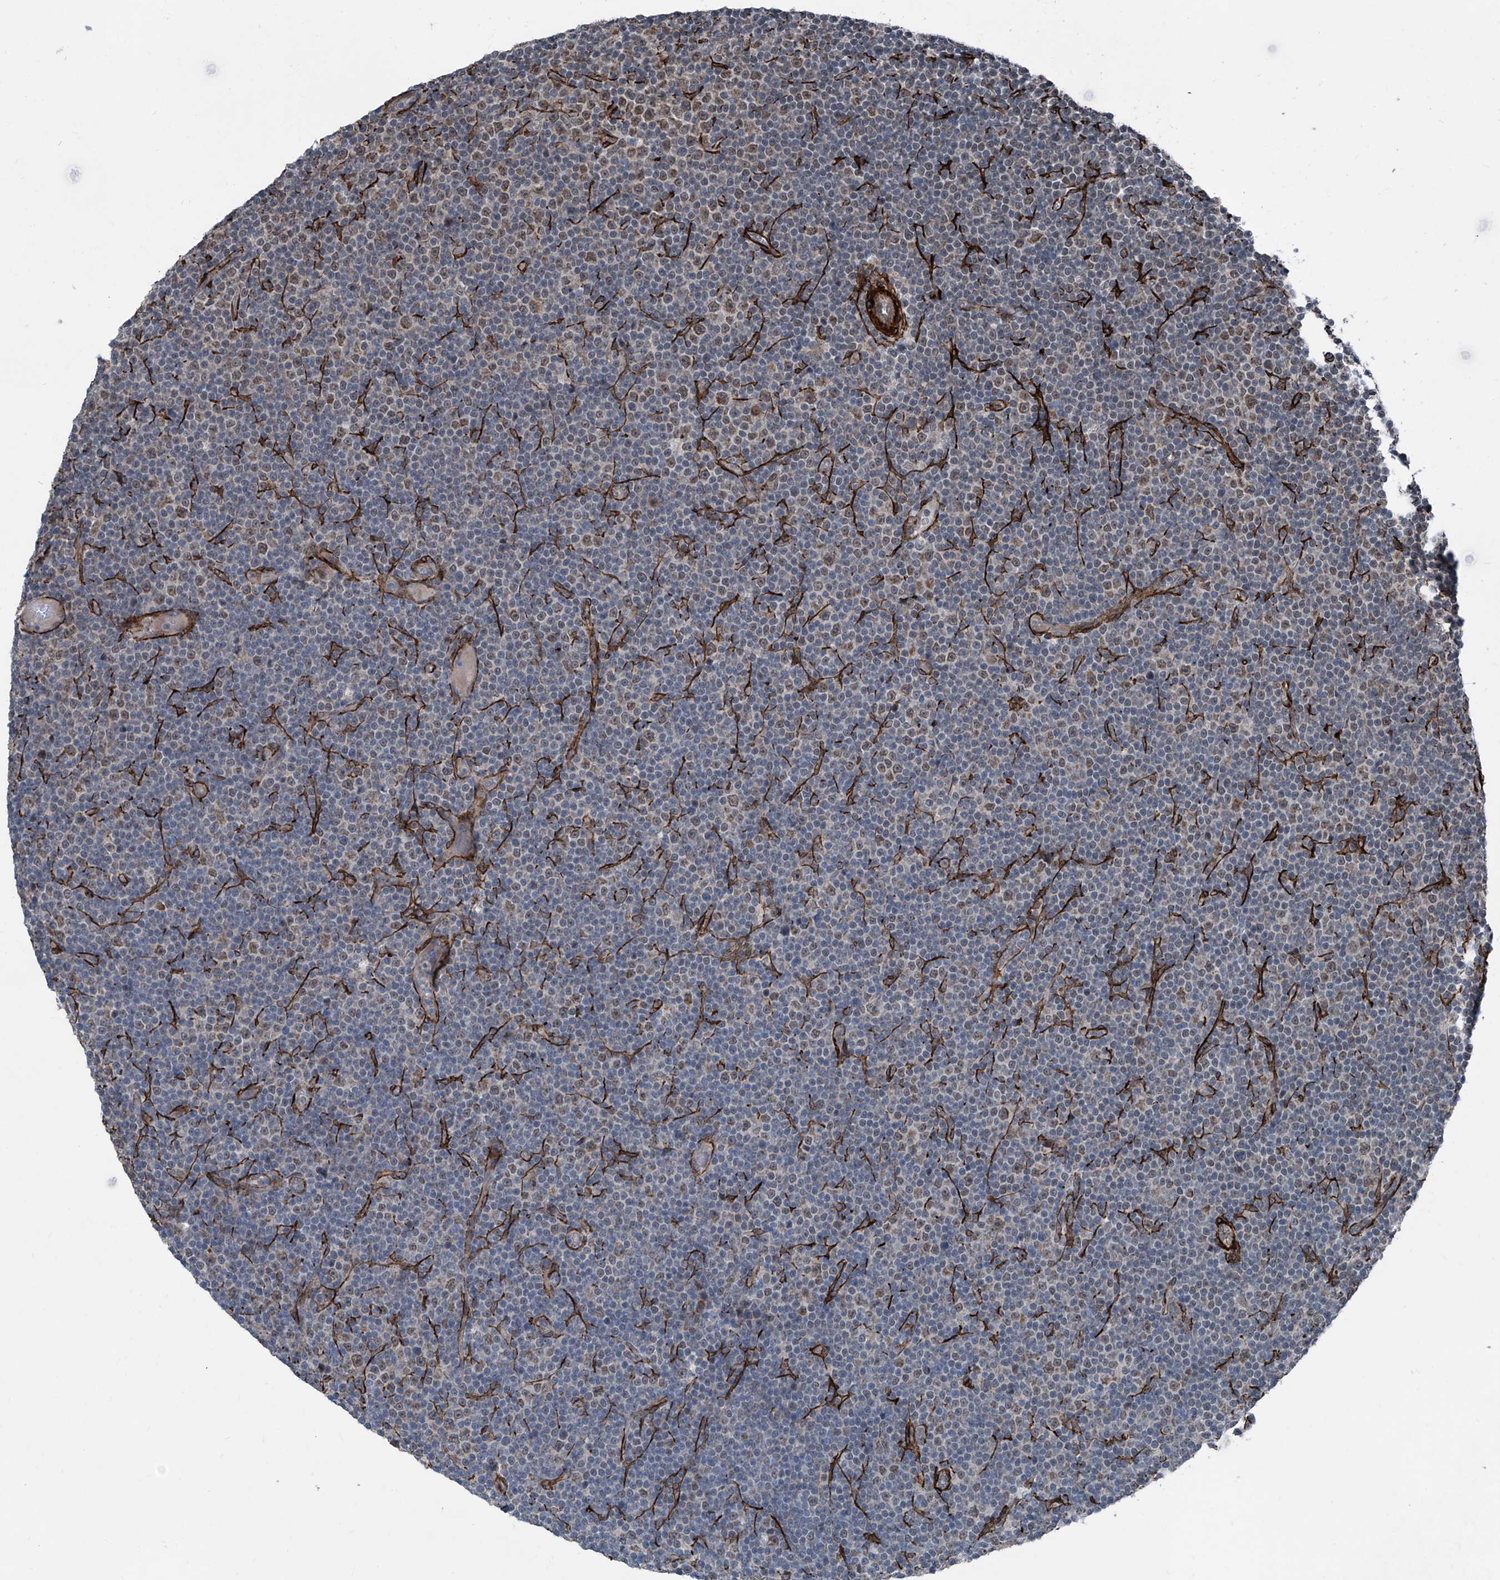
{"staining": {"intensity": "negative", "quantity": "none", "location": "none"}, "tissue": "lymphoma", "cell_type": "Tumor cells", "image_type": "cancer", "snomed": [{"axis": "morphology", "description": "Malignant lymphoma, non-Hodgkin's type, Low grade"}, {"axis": "topography", "description": "Lymph node"}], "caption": "Tumor cells are negative for protein expression in human lymphoma.", "gene": "COA7", "patient": {"sex": "female", "age": 67}}